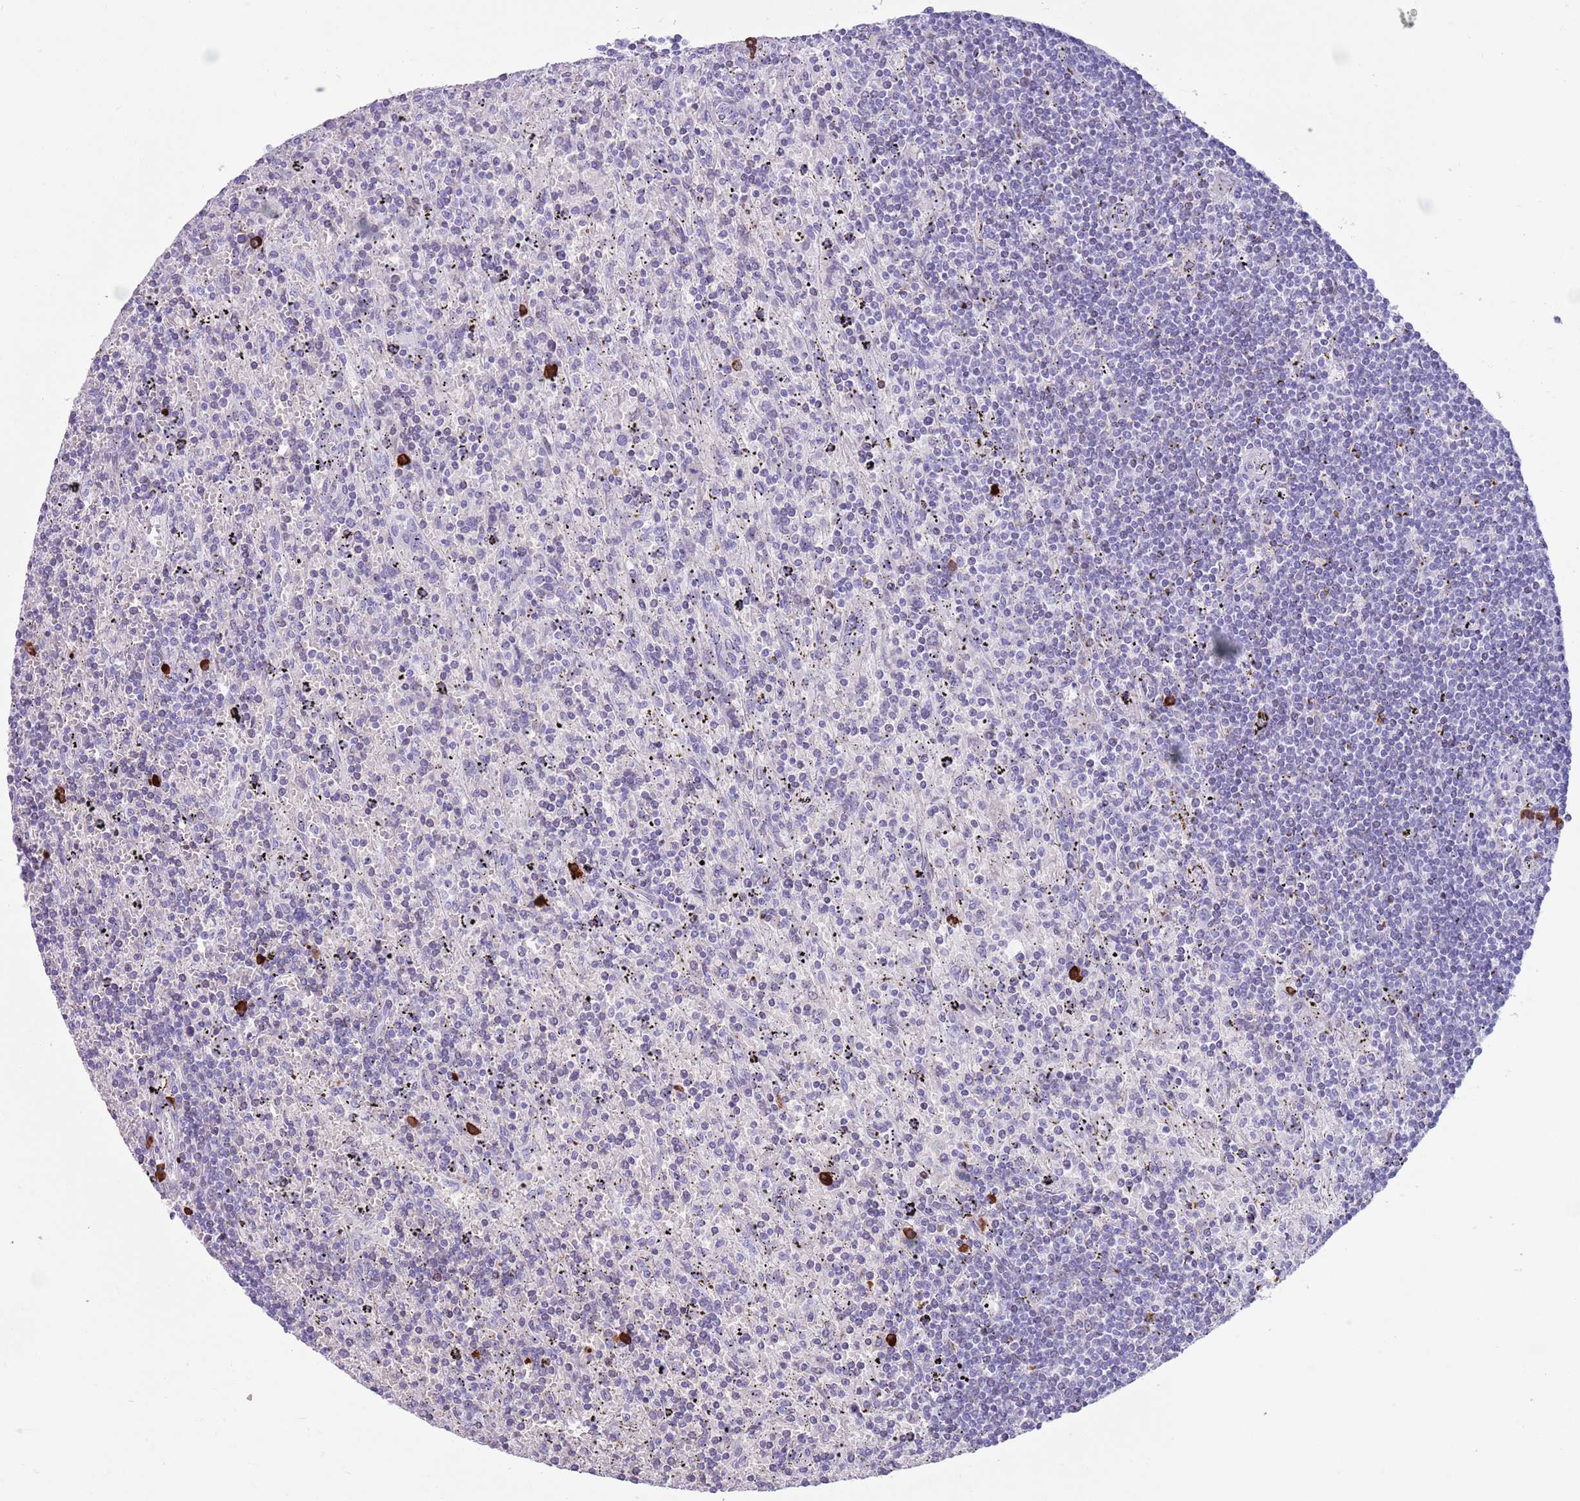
{"staining": {"intensity": "negative", "quantity": "none", "location": "none"}, "tissue": "lymphoma", "cell_type": "Tumor cells", "image_type": "cancer", "snomed": [{"axis": "morphology", "description": "Malignant lymphoma, non-Hodgkin's type, Low grade"}, {"axis": "topography", "description": "Spleen"}], "caption": "High magnification brightfield microscopy of low-grade malignant lymphoma, non-Hodgkin's type stained with DAB (brown) and counterstained with hematoxylin (blue): tumor cells show no significant expression.", "gene": "LY6G5B", "patient": {"sex": "male", "age": 76}}